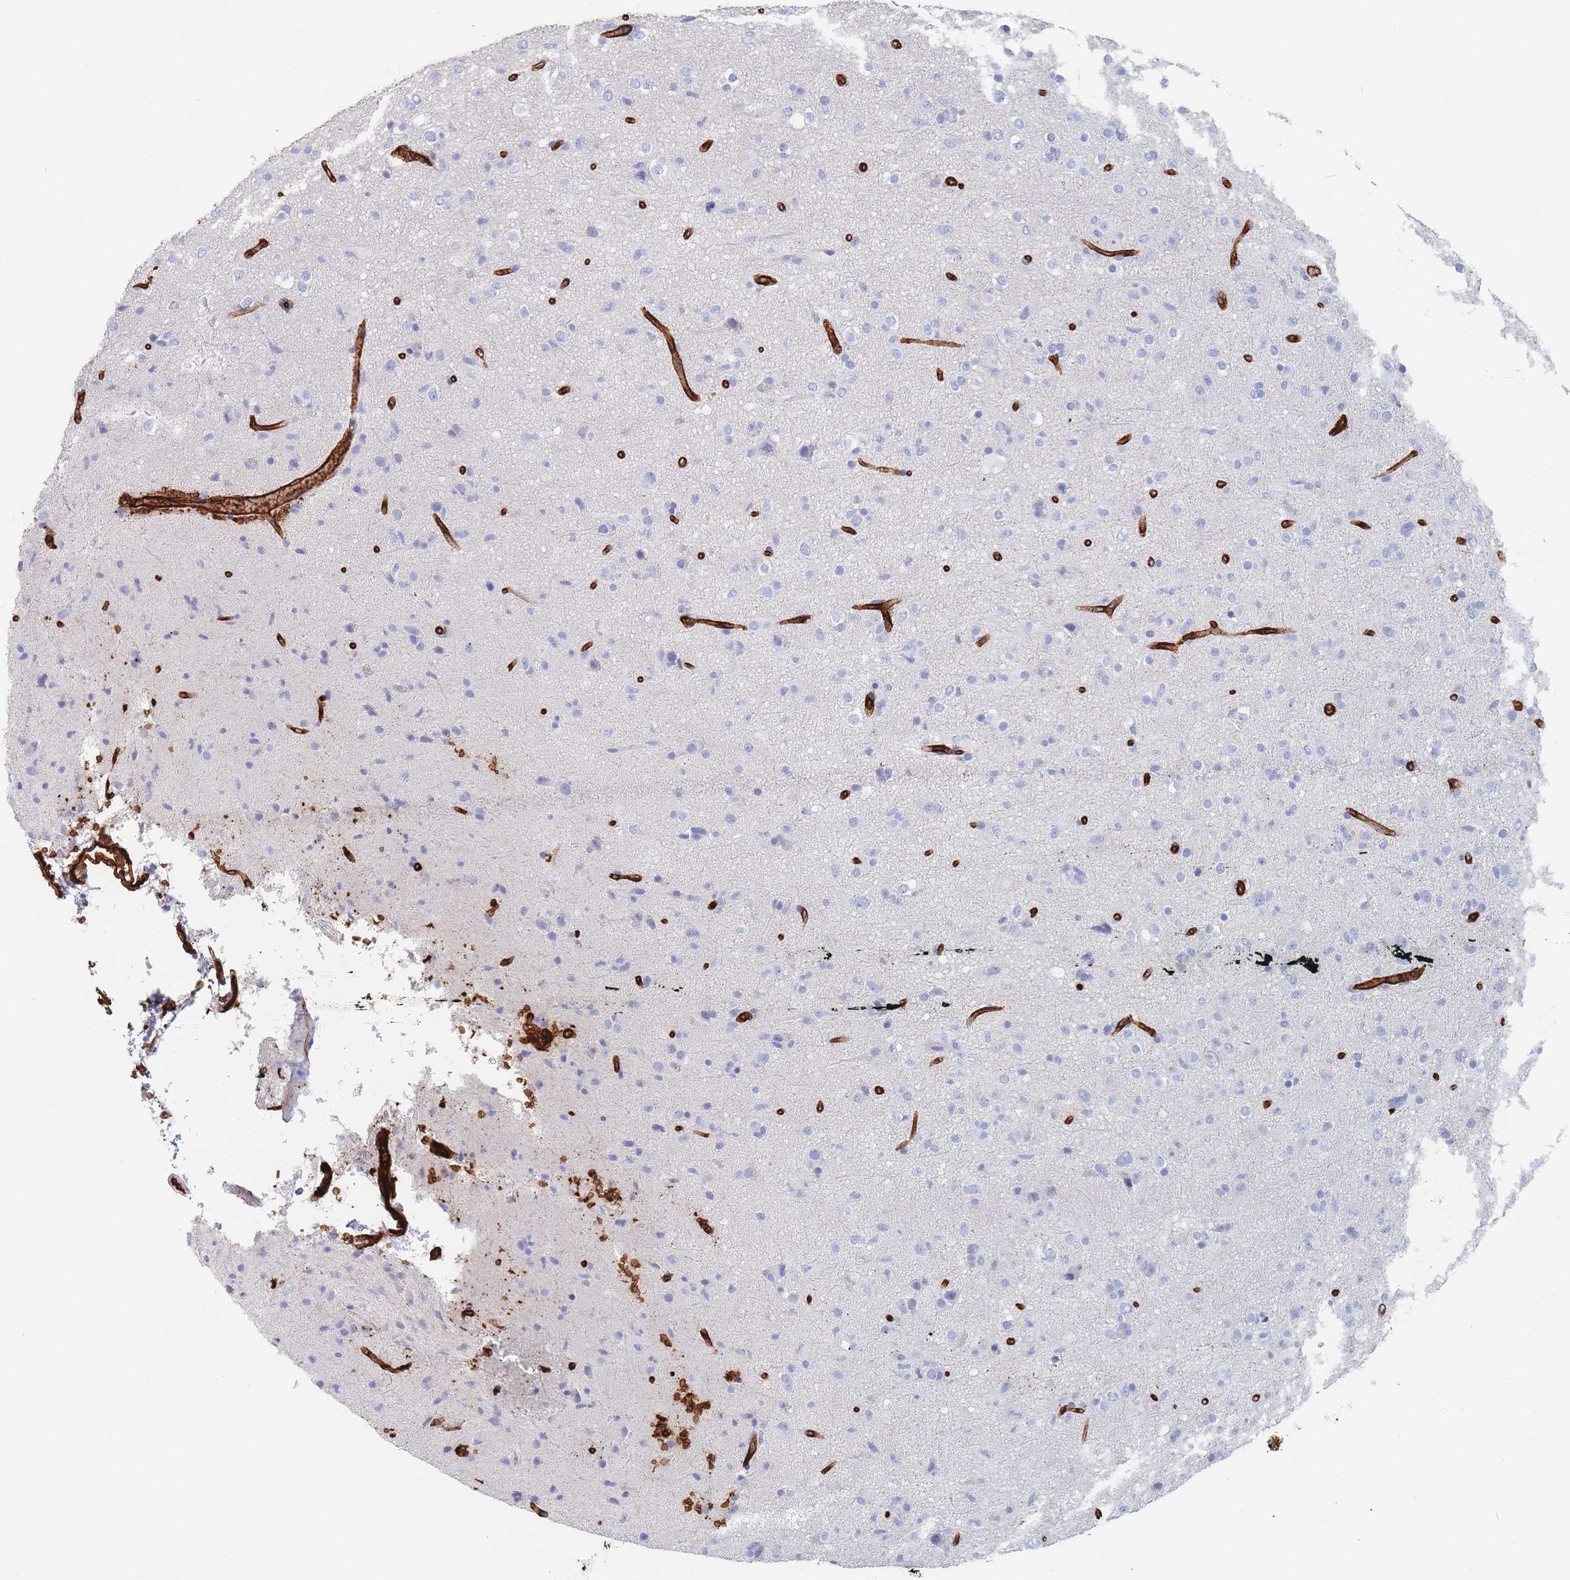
{"staining": {"intensity": "negative", "quantity": "none", "location": "none"}, "tissue": "glioma", "cell_type": "Tumor cells", "image_type": "cancer", "snomed": [{"axis": "morphology", "description": "Glioma, malignant, Low grade"}, {"axis": "topography", "description": "Brain"}], "caption": "Immunohistochemical staining of glioma exhibits no significant positivity in tumor cells.", "gene": "SLC2A1", "patient": {"sex": "male", "age": 65}}